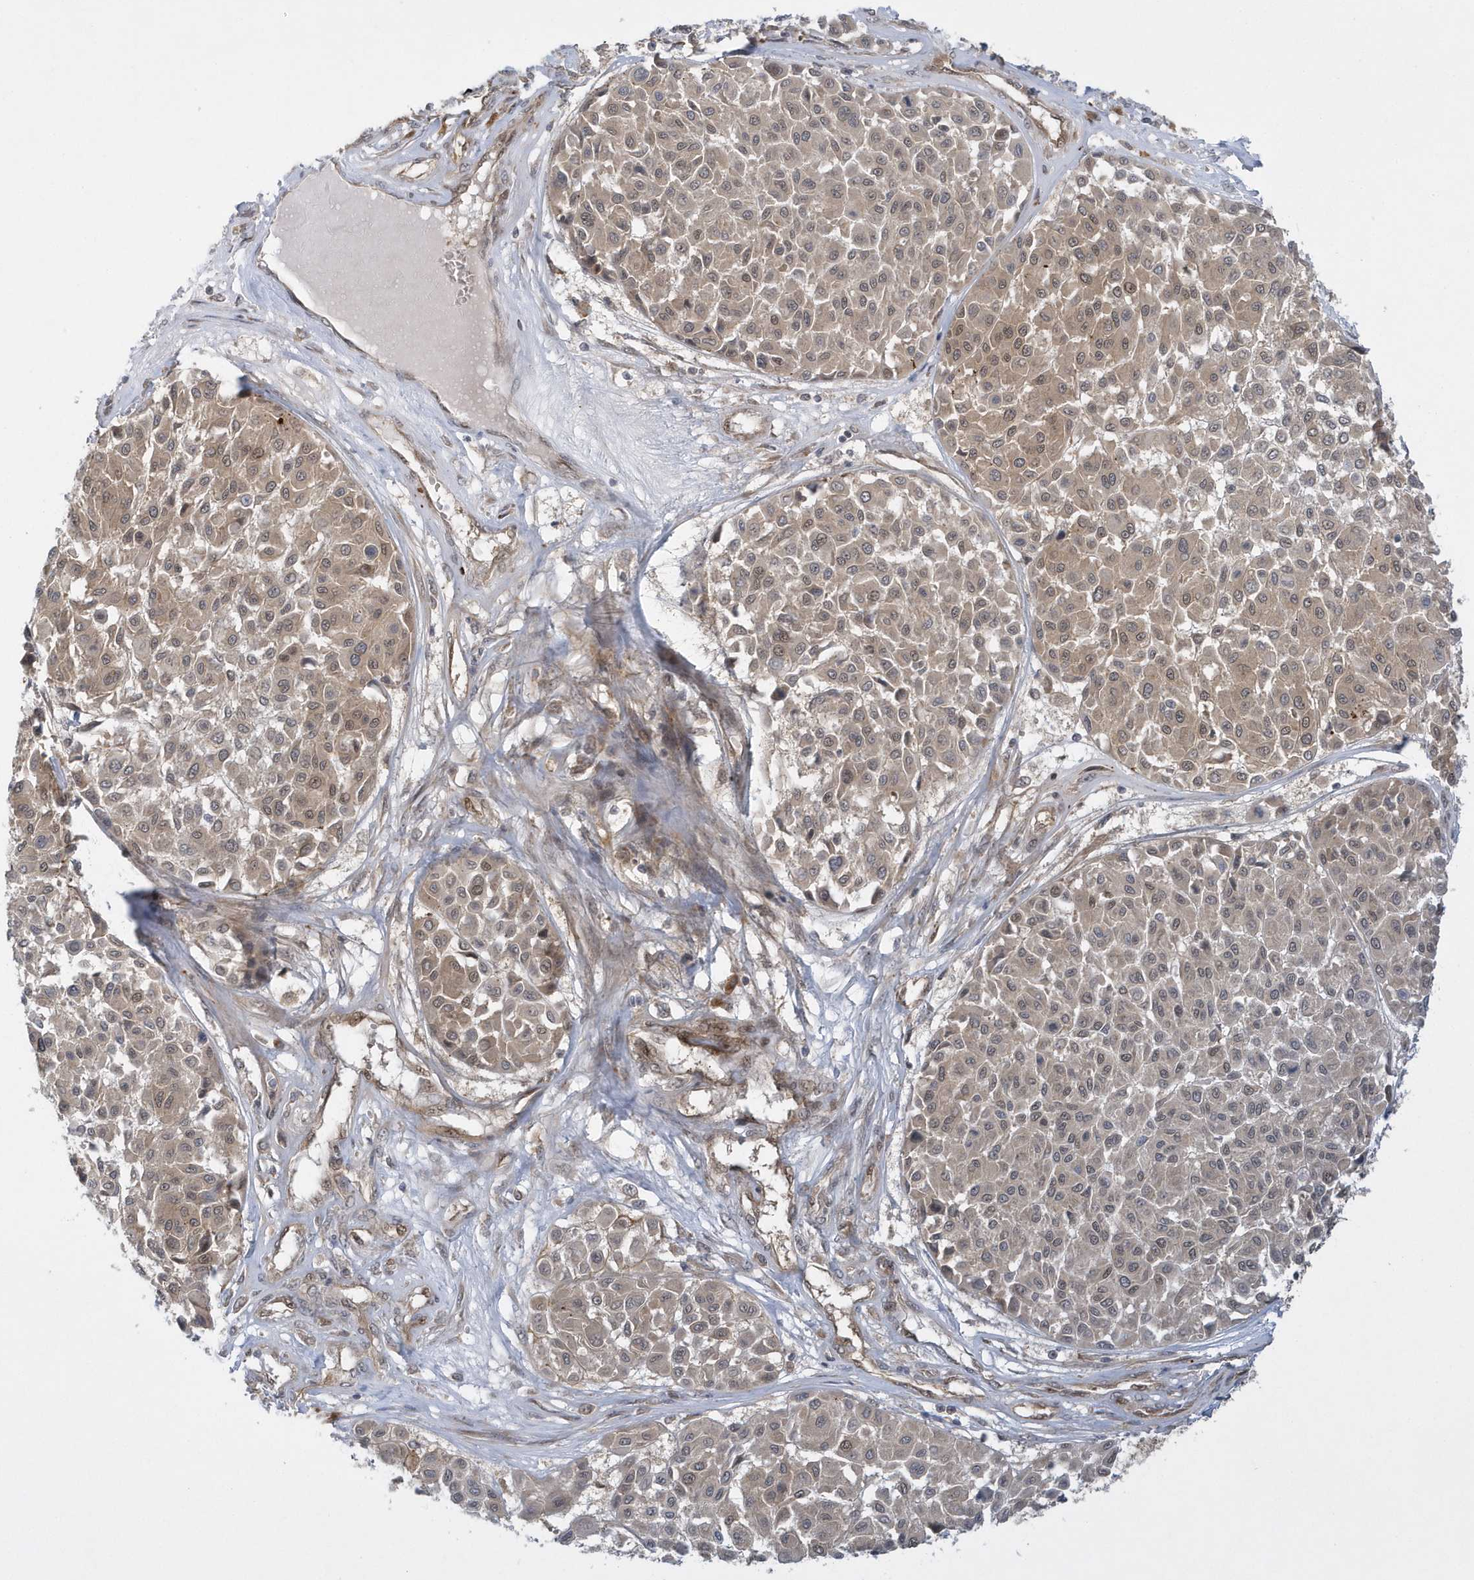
{"staining": {"intensity": "weak", "quantity": "25%-75%", "location": "cytoplasmic/membranous,nuclear"}, "tissue": "melanoma", "cell_type": "Tumor cells", "image_type": "cancer", "snomed": [{"axis": "morphology", "description": "Malignant melanoma, Metastatic site"}, {"axis": "topography", "description": "Soft tissue"}], "caption": "Melanoma stained for a protein (brown) reveals weak cytoplasmic/membranous and nuclear positive staining in about 25%-75% of tumor cells.", "gene": "ATG4A", "patient": {"sex": "male", "age": 41}}